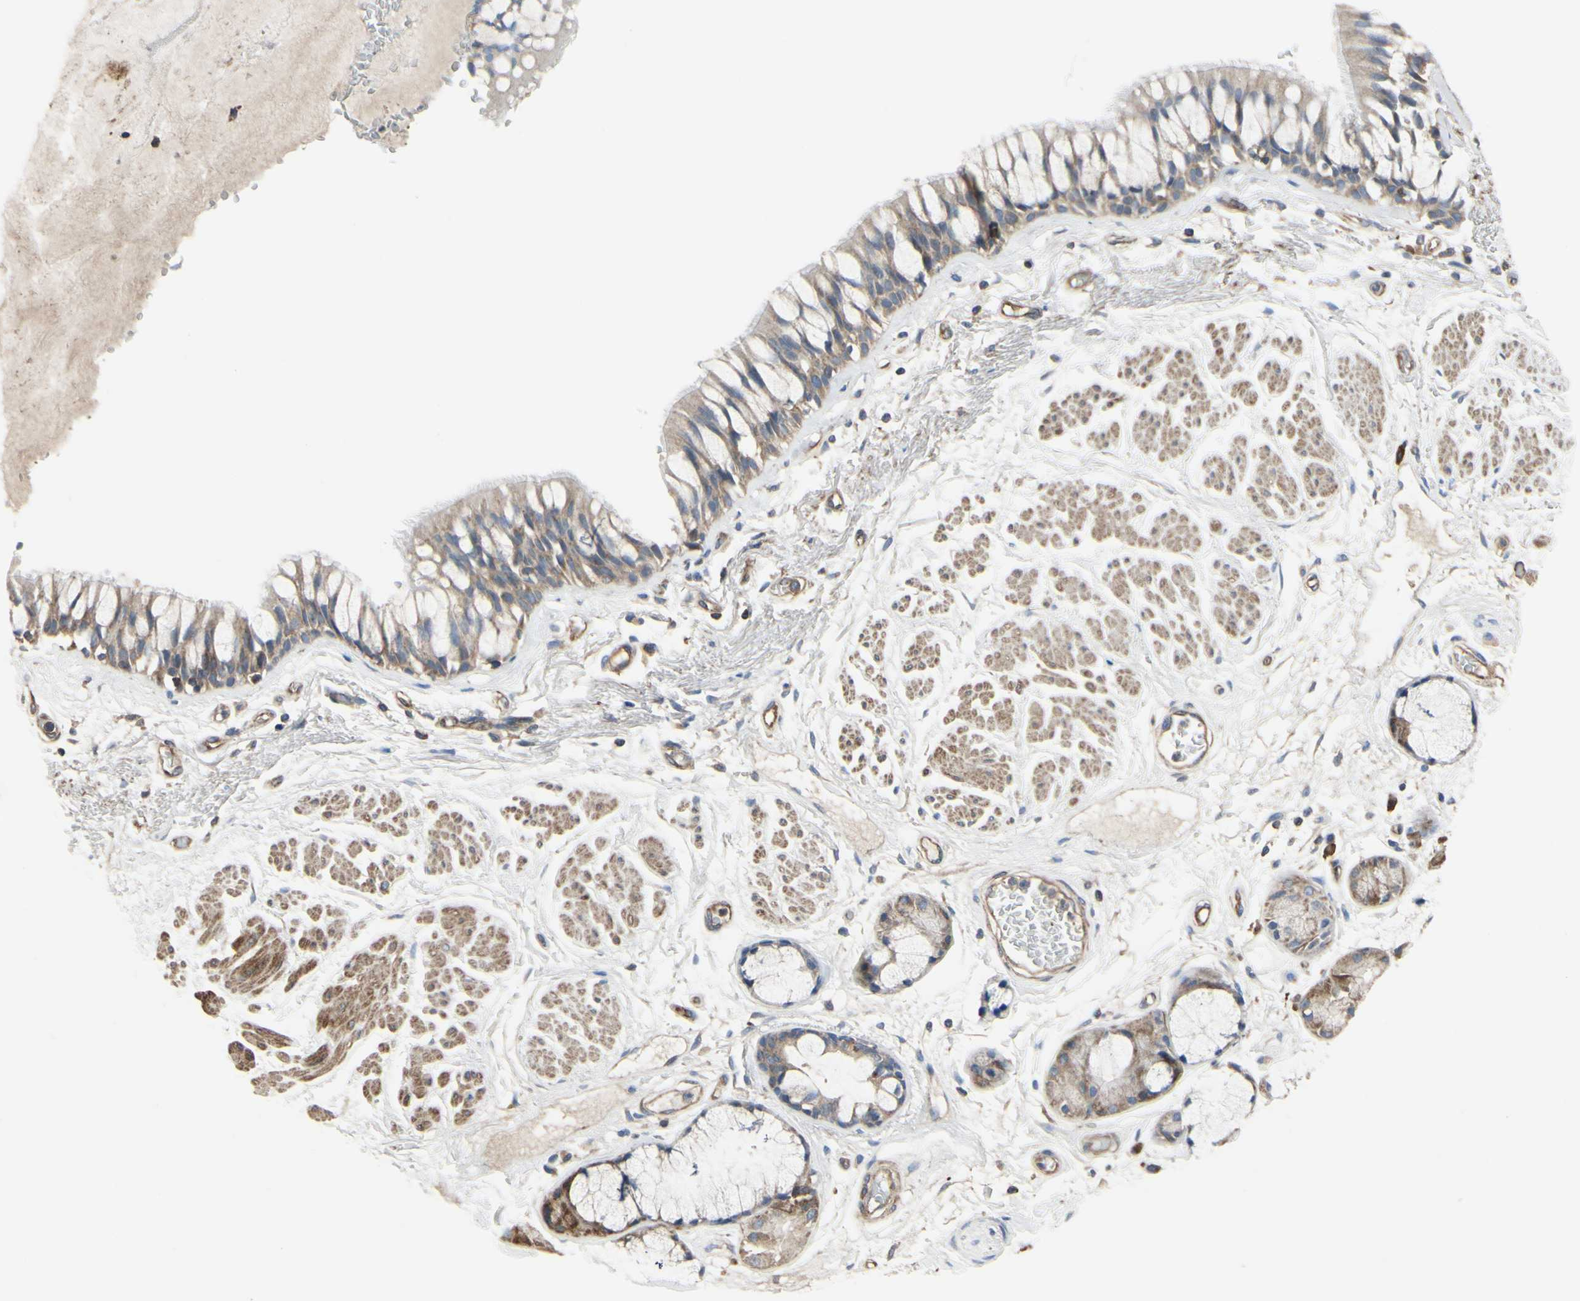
{"staining": {"intensity": "weak", "quantity": ">75%", "location": "cytoplasmic/membranous"}, "tissue": "bronchus", "cell_type": "Respiratory epithelial cells", "image_type": "normal", "snomed": [{"axis": "morphology", "description": "Normal tissue, NOS"}, {"axis": "topography", "description": "Bronchus"}], "caption": "Weak cytoplasmic/membranous protein expression is seen in about >75% of respiratory epithelial cells in bronchus. (brown staining indicates protein expression, while blue staining denotes nuclei).", "gene": "BECN1", "patient": {"sex": "male", "age": 66}}